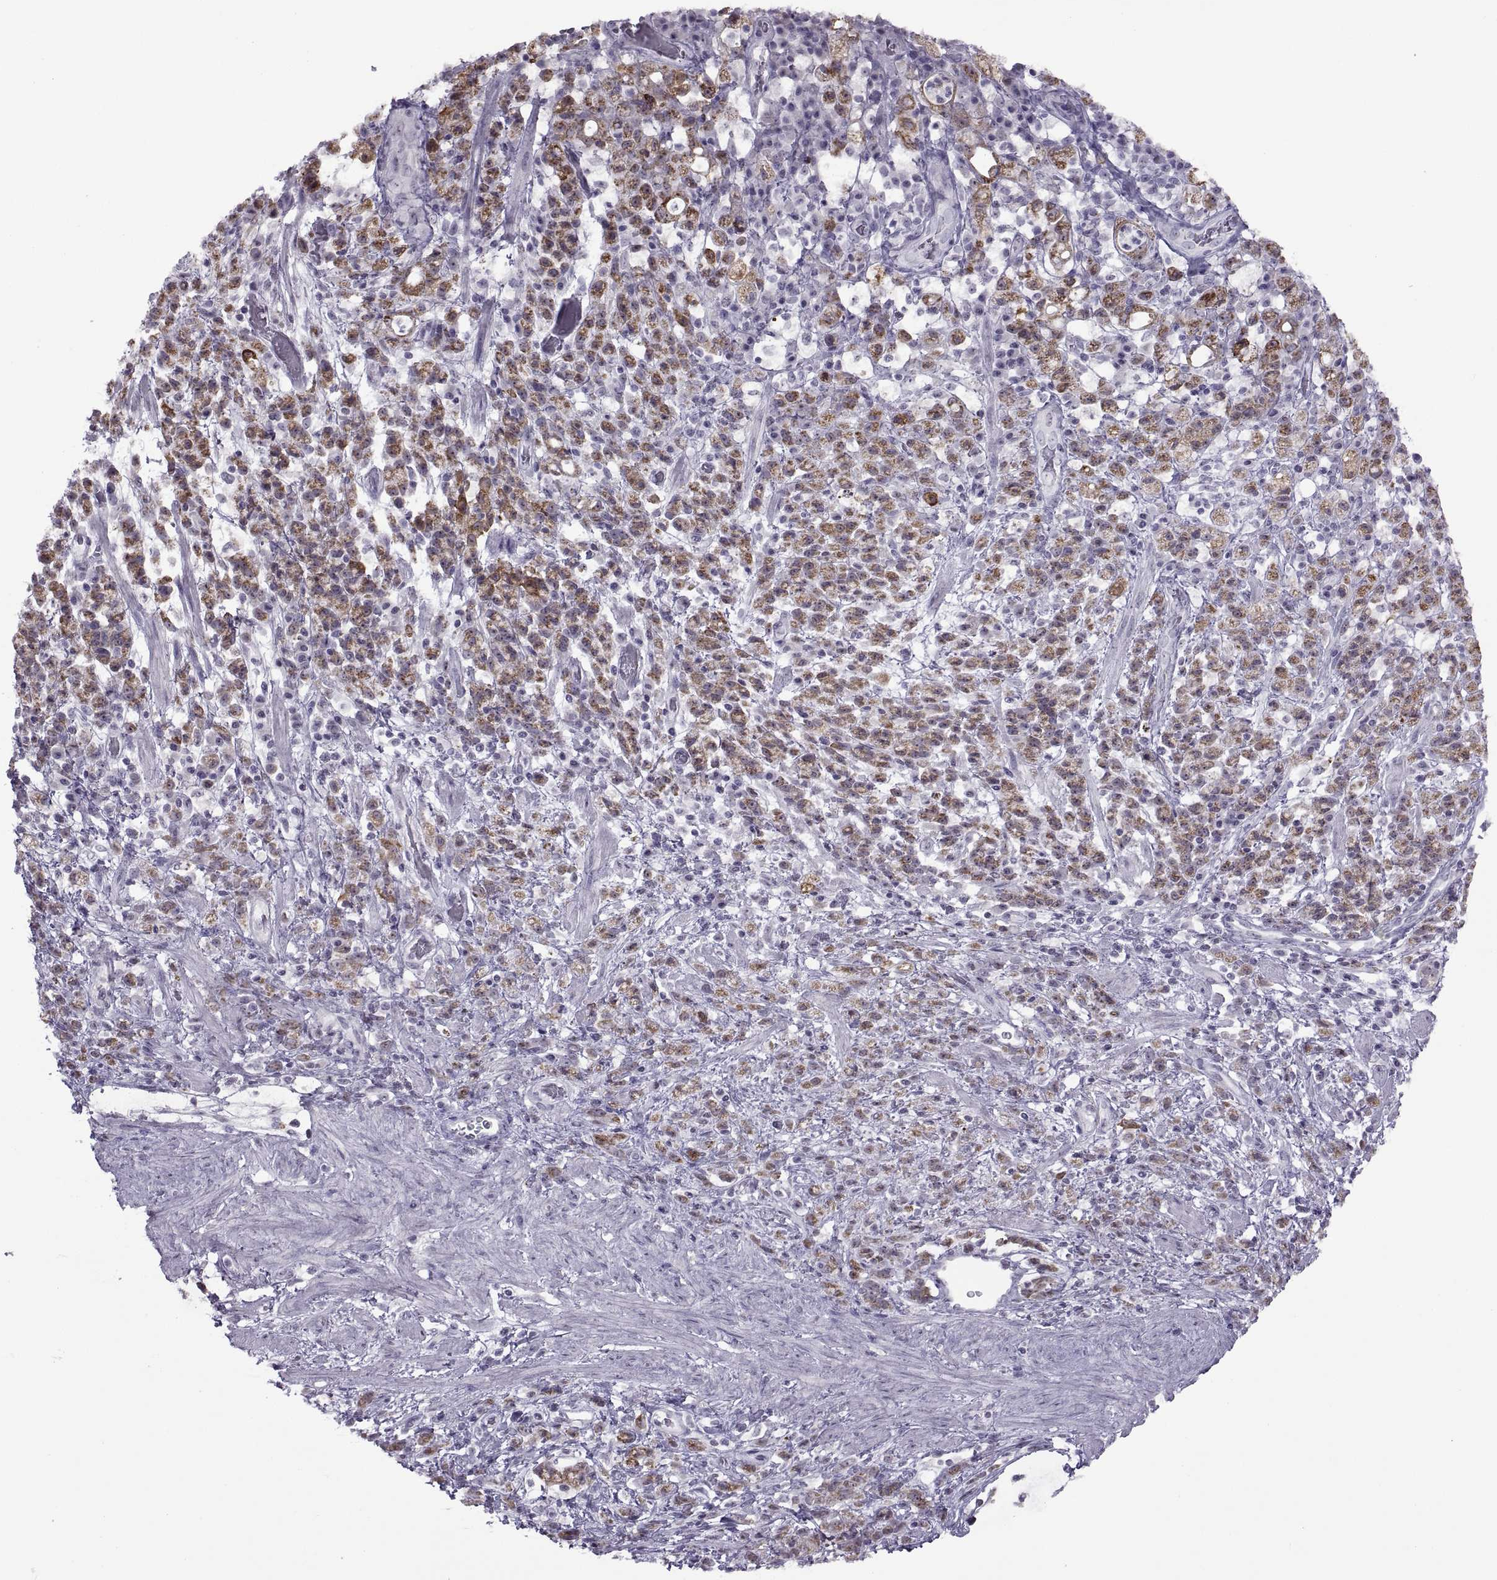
{"staining": {"intensity": "strong", "quantity": "25%-75%", "location": "cytoplasmic/membranous"}, "tissue": "stomach cancer", "cell_type": "Tumor cells", "image_type": "cancer", "snomed": [{"axis": "morphology", "description": "Adenocarcinoma, NOS"}, {"axis": "topography", "description": "Stomach"}], "caption": "About 25%-75% of tumor cells in stomach adenocarcinoma display strong cytoplasmic/membranous protein staining as visualized by brown immunohistochemical staining.", "gene": "ASIC2", "patient": {"sex": "female", "age": 60}}